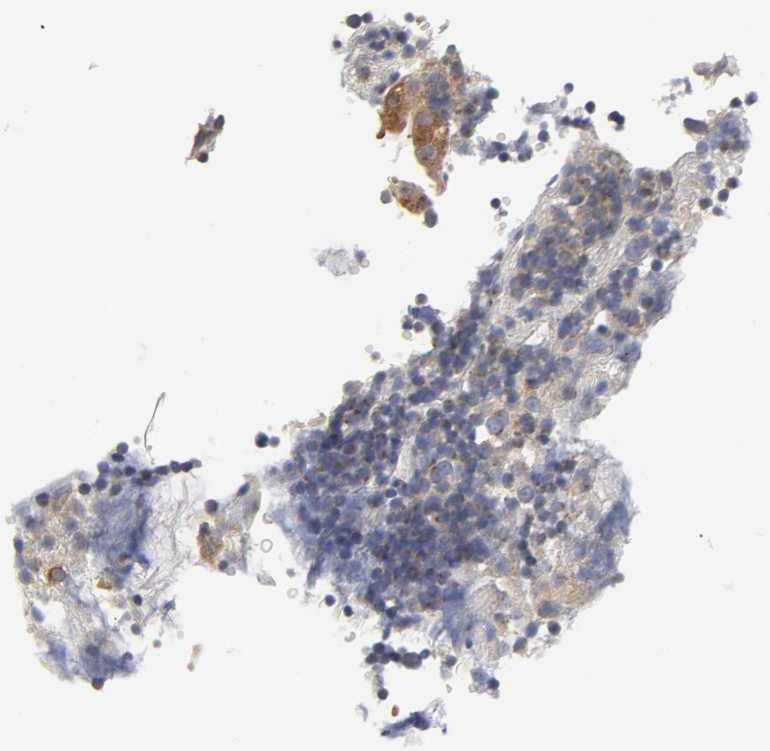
{"staining": {"intensity": "weak", "quantity": "<25%", "location": "cytoplasmic/membranous"}, "tissue": "tonsil", "cell_type": "Germinal center cells", "image_type": "normal", "snomed": [{"axis": "morphology", "description": "Normal tissue, NOS"}, {"axis": "topography", "description": "Tonsil"}], "caption": "This is an IHC micrograph of unremarkable tonsil. There is no staining in germinal center cells.", "gene": "C17orf75", "patient": {"sex": "female", "age": 40}}